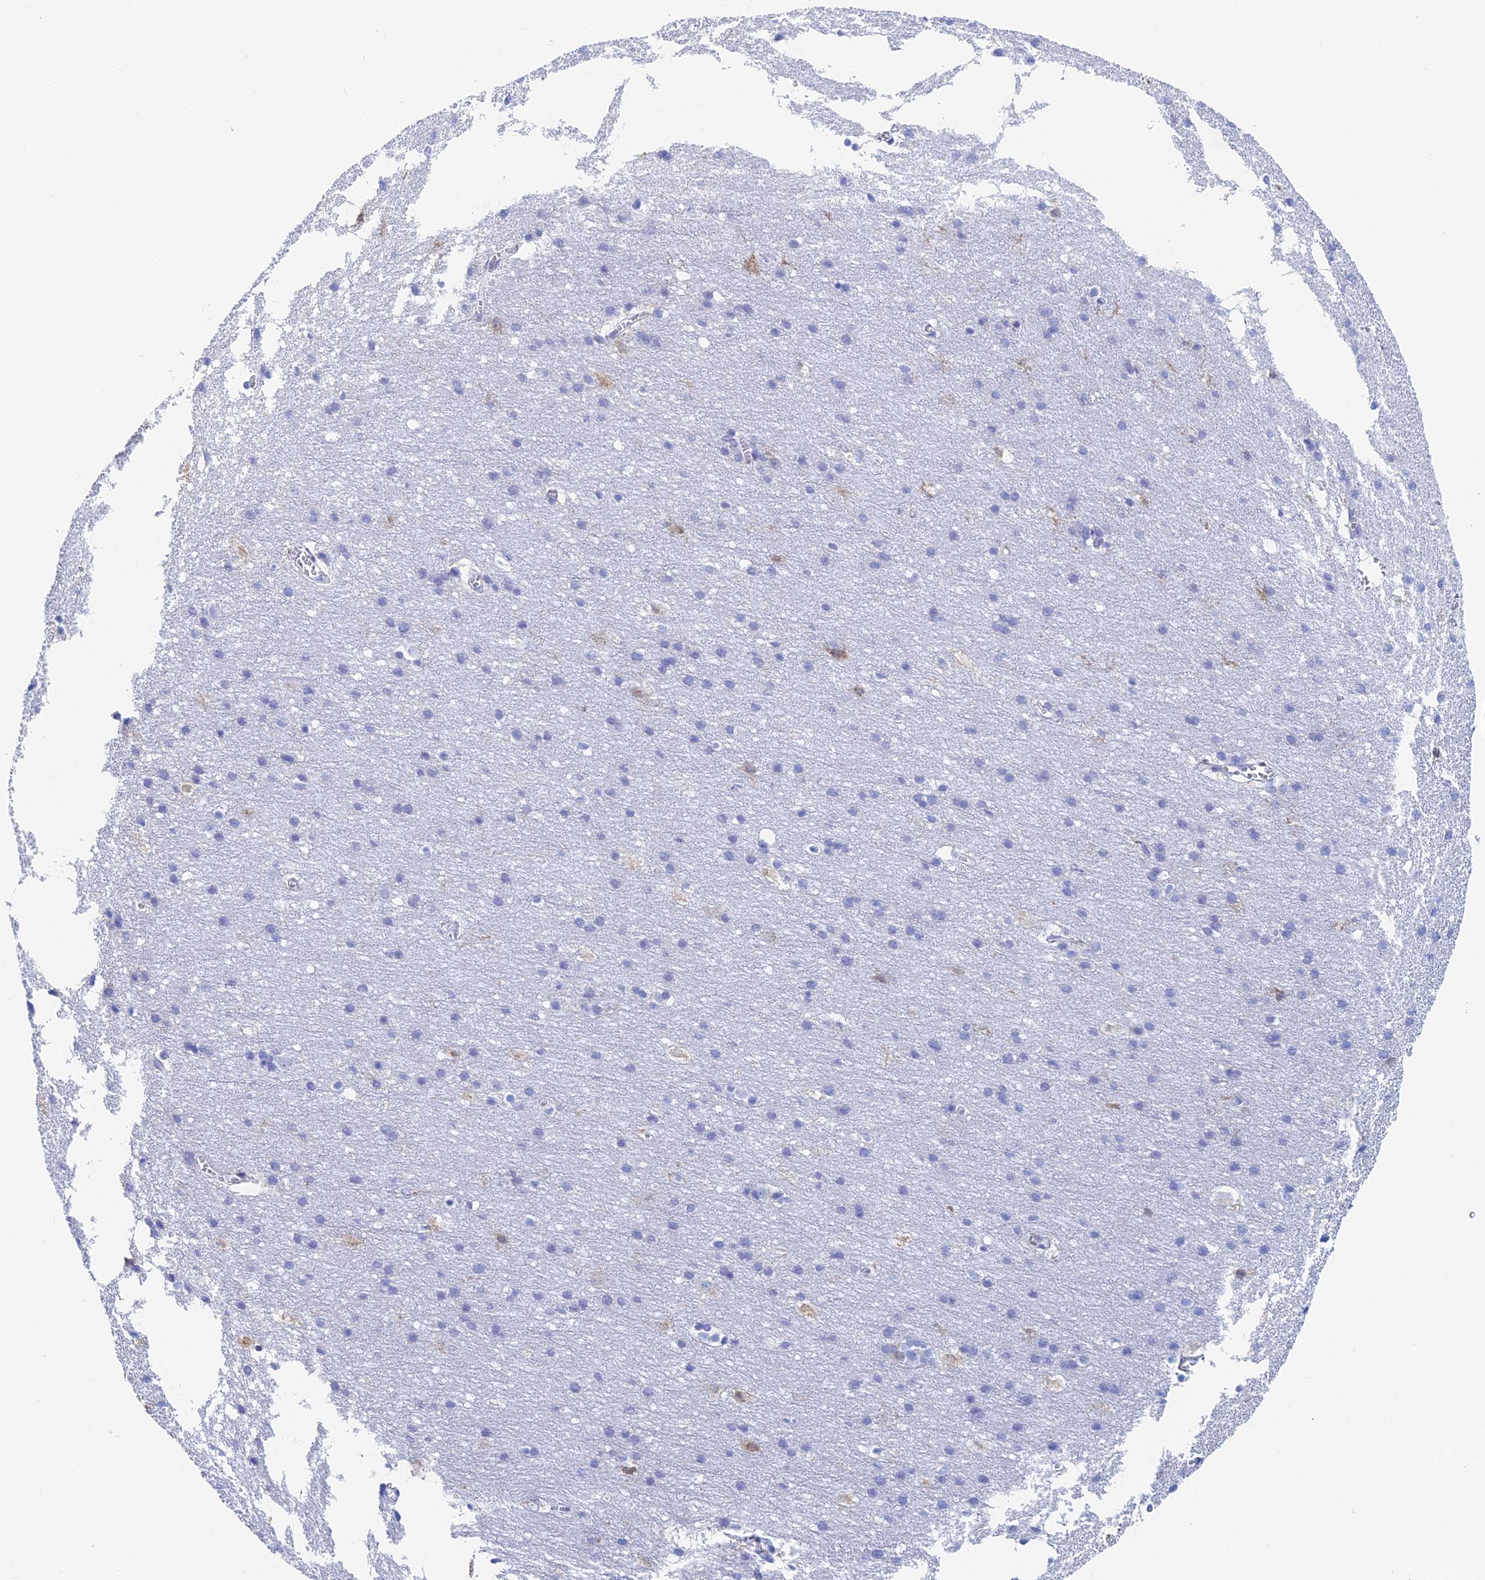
{"staining": {"intensity": "moderate", "quantity": "<25%", "location": "cytoplasmic/membranous"}, "tissue": "cerebral cortex", "cell_type": "Endothelial cells", "image_type": "normal", "snomed": [{"axis": "morphology", "description": "Normal tissue, NOS"}, {"axis": "topography", "description": "Cerebral cortex"}], "caption": "Protein staining exhibits moderate cytoplasmic/membranous expression in about <25% of endothelial cells in benign cerebral cortex. (IHC, brightfield microscopy, high magnification).", "gene": "KCNK18", "patient": {"sex": "male", "age": 54}}